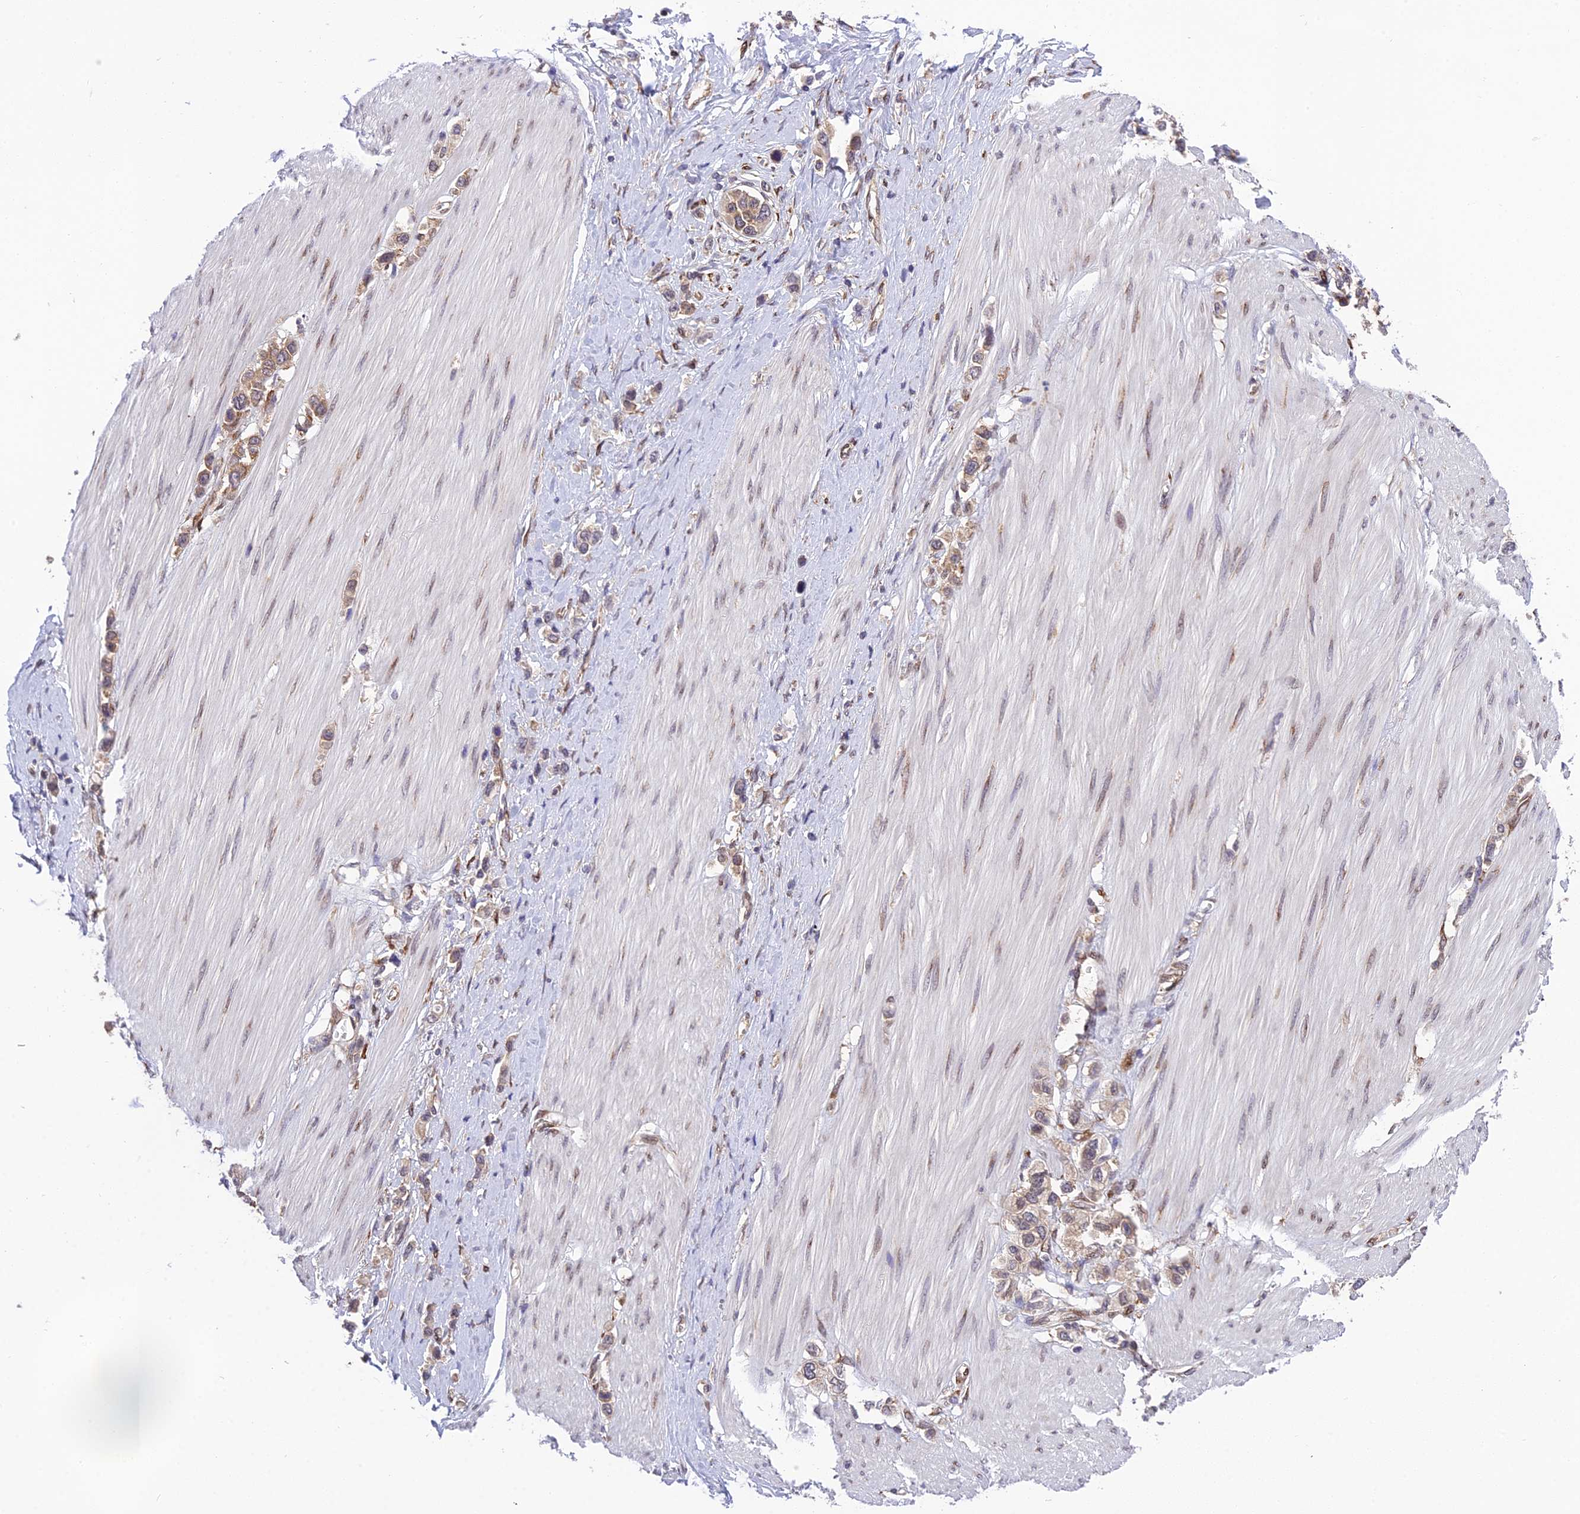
{"staining": {"intensity": "moderate", "quantity": "25%-75%", "location": "cytoplasmic/membranous"}, "tissue": "stomach cancer", "cell_type": "Tumor cells", "image_type": "cancer", "snomed": [{"axis": "morphology", "description": "Adenocarcinoma, NOS"}, {"axis": "topography", "description": "Stomach"}], "caption": "A histopathology image of stomach adenocarcinoma stained for a protein reveals moderate cytoplasmic/membranous brown staining in tumor cells. The protein of interest is stained brown, and the nuclei are stained in blue (DAB IHC with brightfield microscopy, high magnification).", "gene": "DHCR7", "patient": {"sex": "female", "age": 65}}